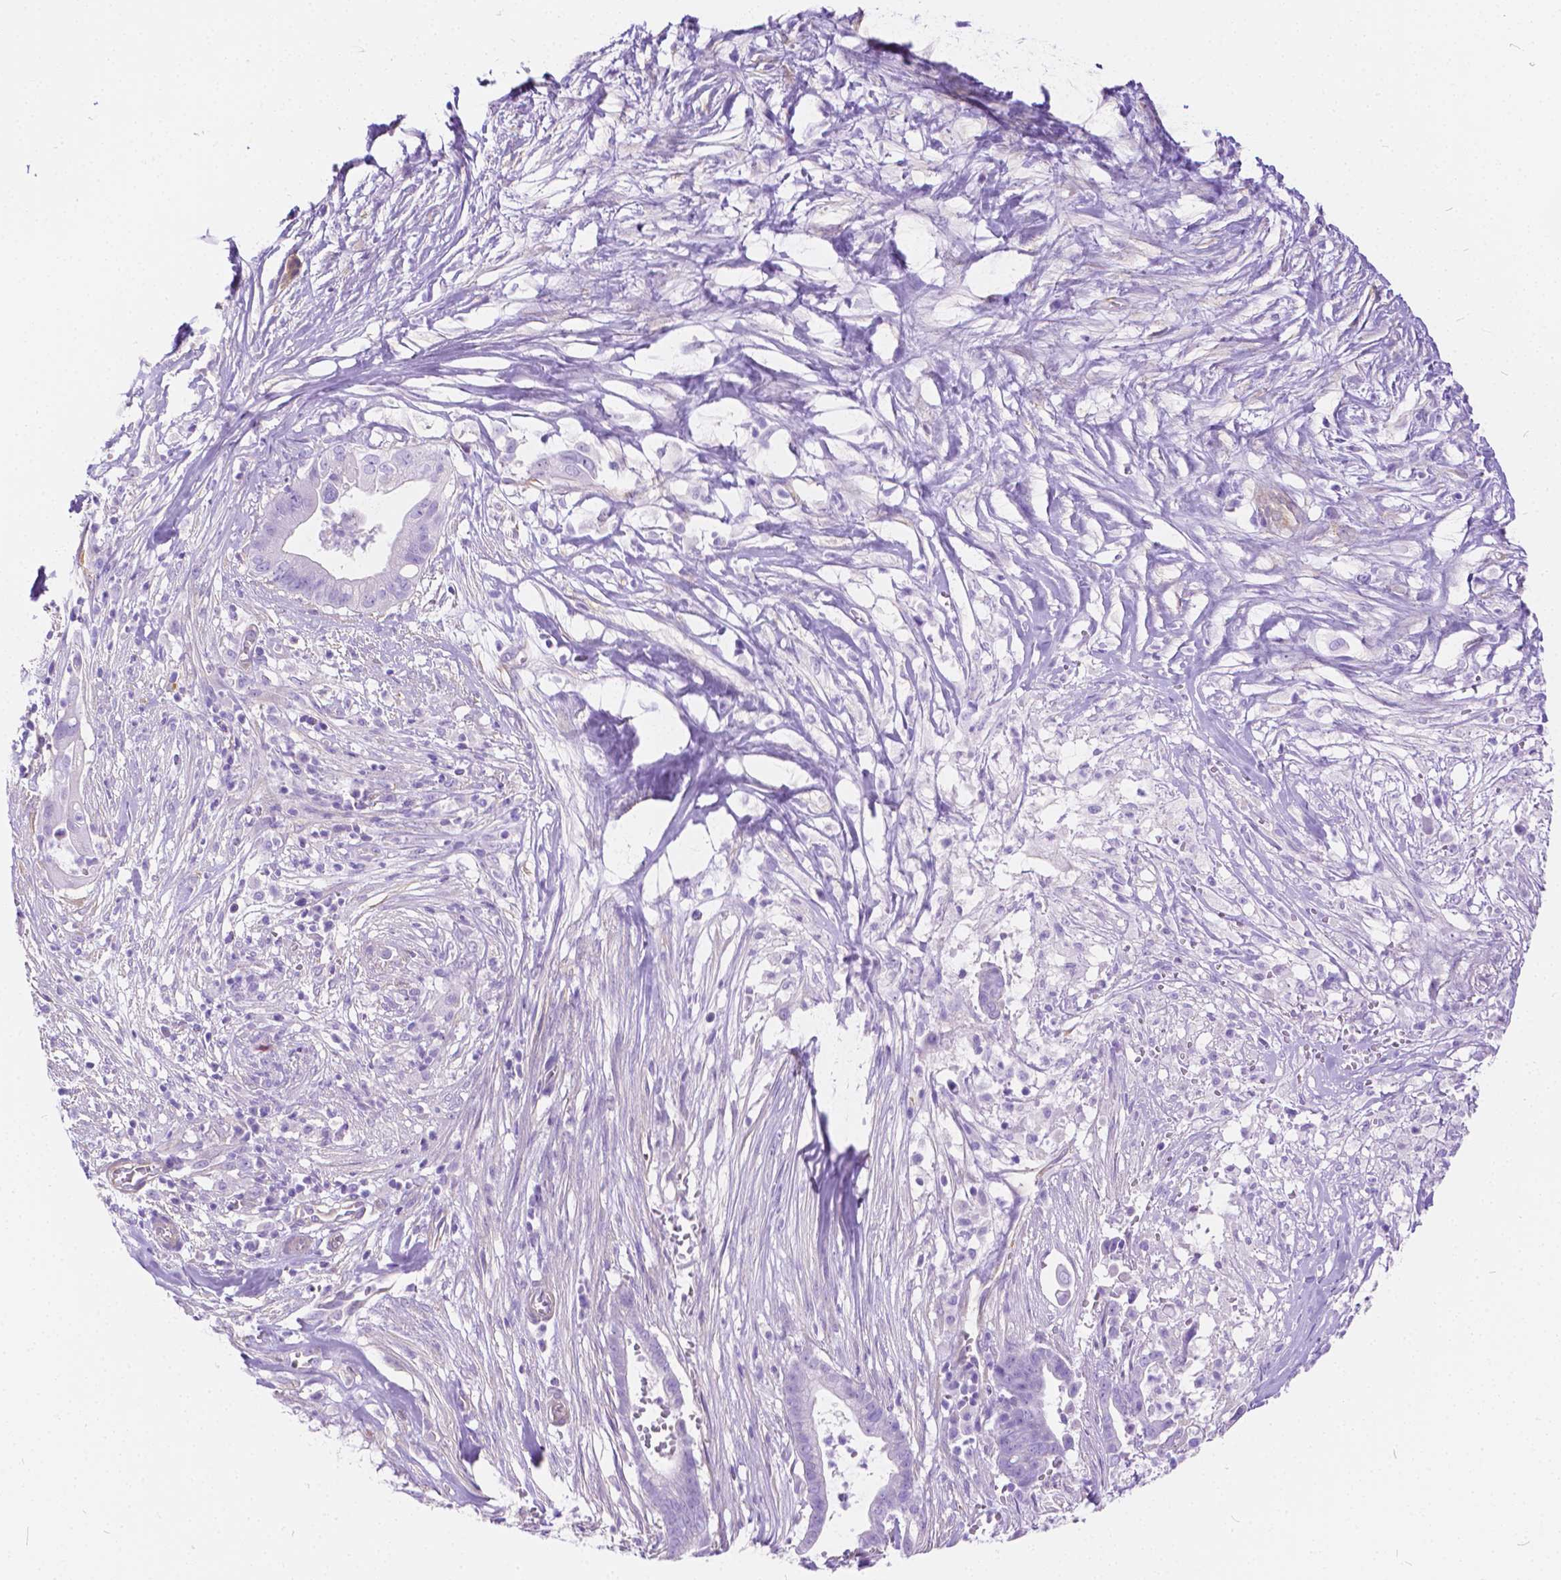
{"staining": {"intensity": "negative", "quantity": "none", "location": "none"}, "tissue": "pancreatic cancer", "cell_type": "Tumor cells", "image_type": "cancer", "snomed": [{"axis": "morphology", "description": "Adenocarcinoma, NOS"}, {"axis": "topography", "description": "Pancreas"}], "caption": "Immunohistochemistry of pancreatic cancer (adenocarcinoma) displays no staining in tumor cells.", "gene": "CHRM1", "patient": {"sex": "male", "age": 61}}